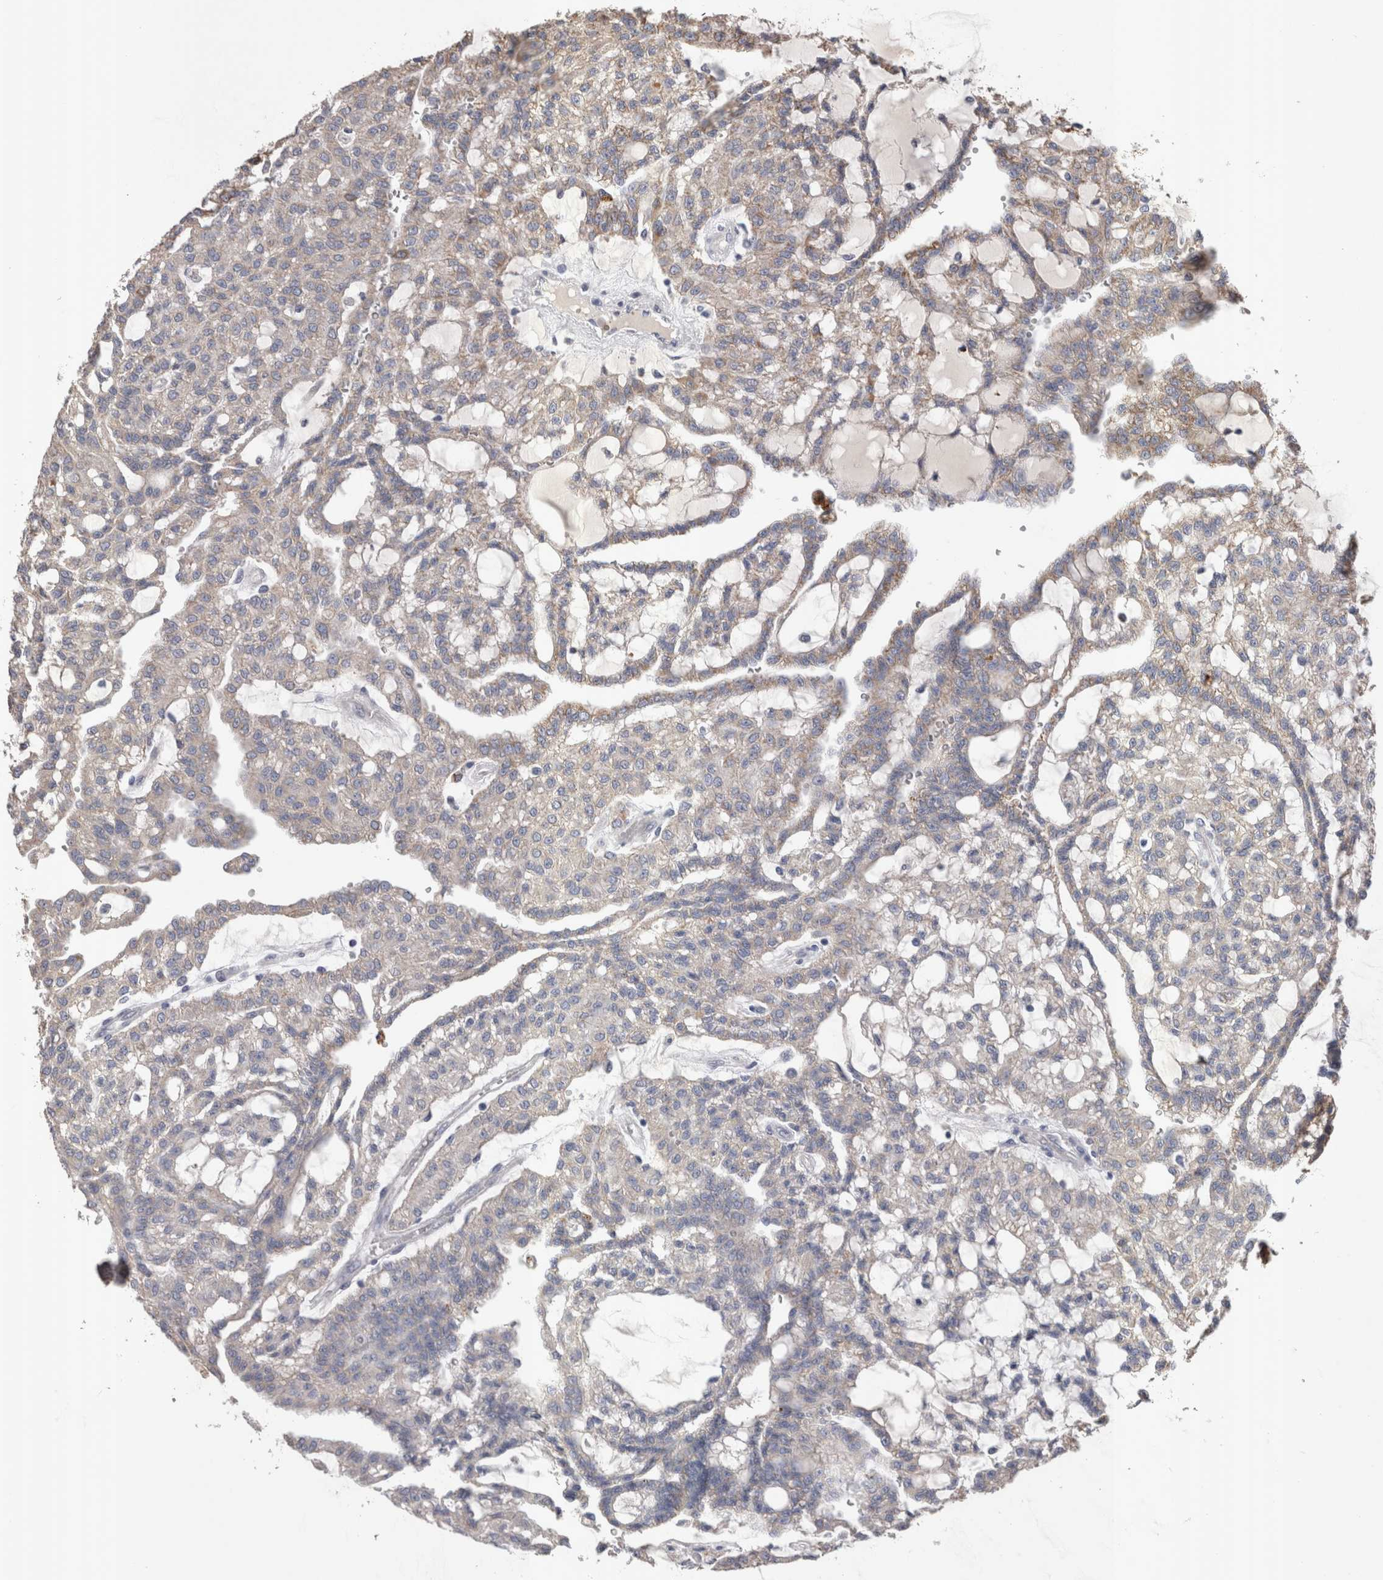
{"staining": {"intensity": "weak", "quantity": "25%-75%", "location": "cytoplasmic/membranous"}, "tissue": "renal cancer", "cell_type": "Tumor cells", "image_type": "cancer", "snomed": [{"axis": "morphology", "description": "Adenocarcinoma, NOS"}, {"axis": "topography", "description": "Kidney"}], "caption": "Renal cancer stained for a protein (brown) shows weak cytoplasmic/membranous positive positivity in about 25%-75% of tumor cells.", "gene": "STC1", "patient": {"sex": "male", "age": 63}}